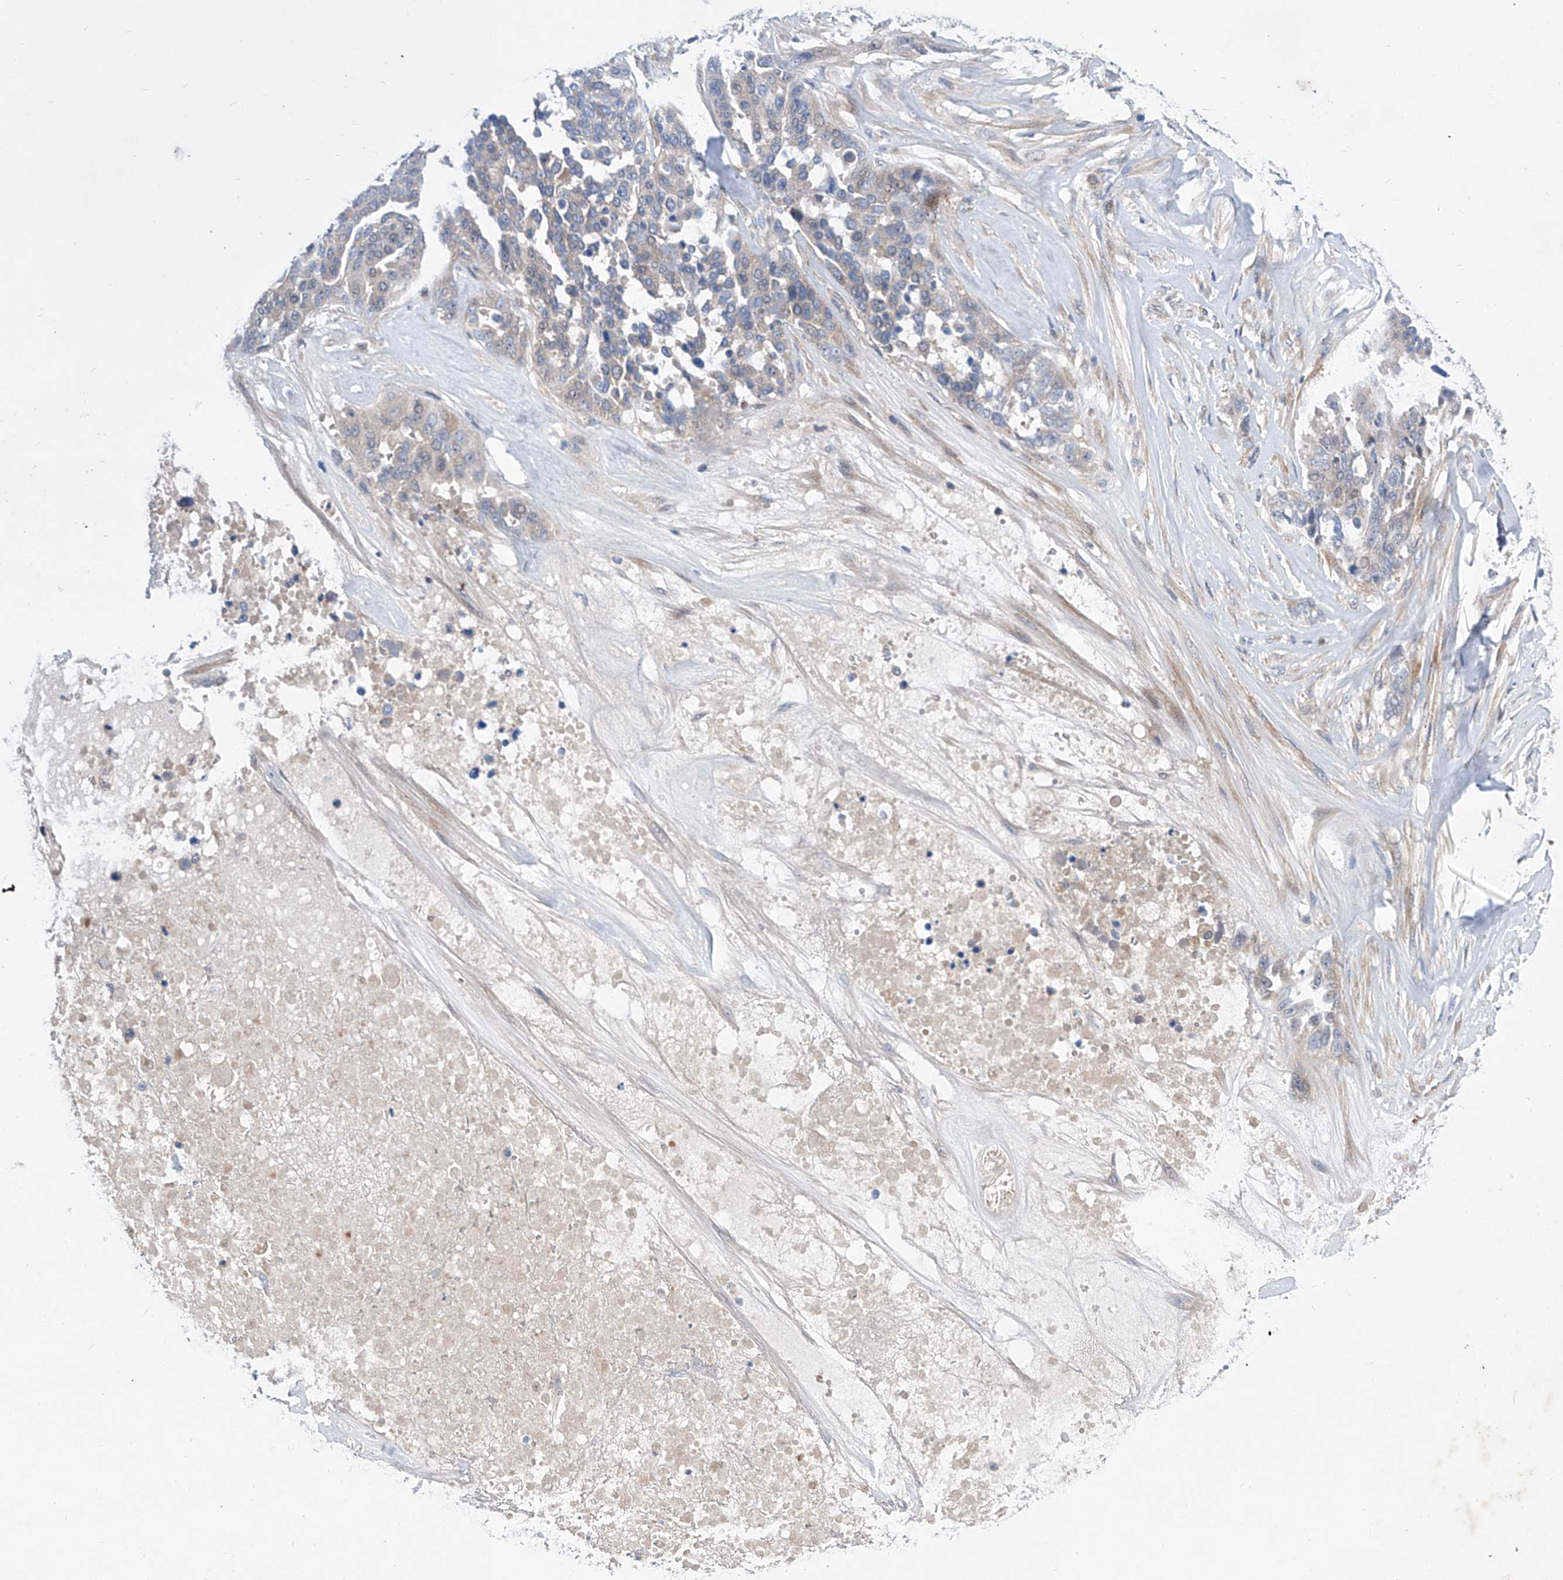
{"staining": {"intensity": "negative", "quantity": "none", "location": "none"}, "tissue": "ovarian cancer", "cell_type": "Tumor cells", "image_type": "cancer", "snomed": [{"axis": "morphology", "description": "Cystadenocarcinoma, serous, NOS"}, {"axis": "topography", "description": "Ovary"}], "caption": "Serous cystadenocarcinoma (ovarian) stained for a protein using immunohistochemistry shows no positivity tumor cells.", "gene": "SRBD1", "patient": {"sex": "female", "age": 44}}